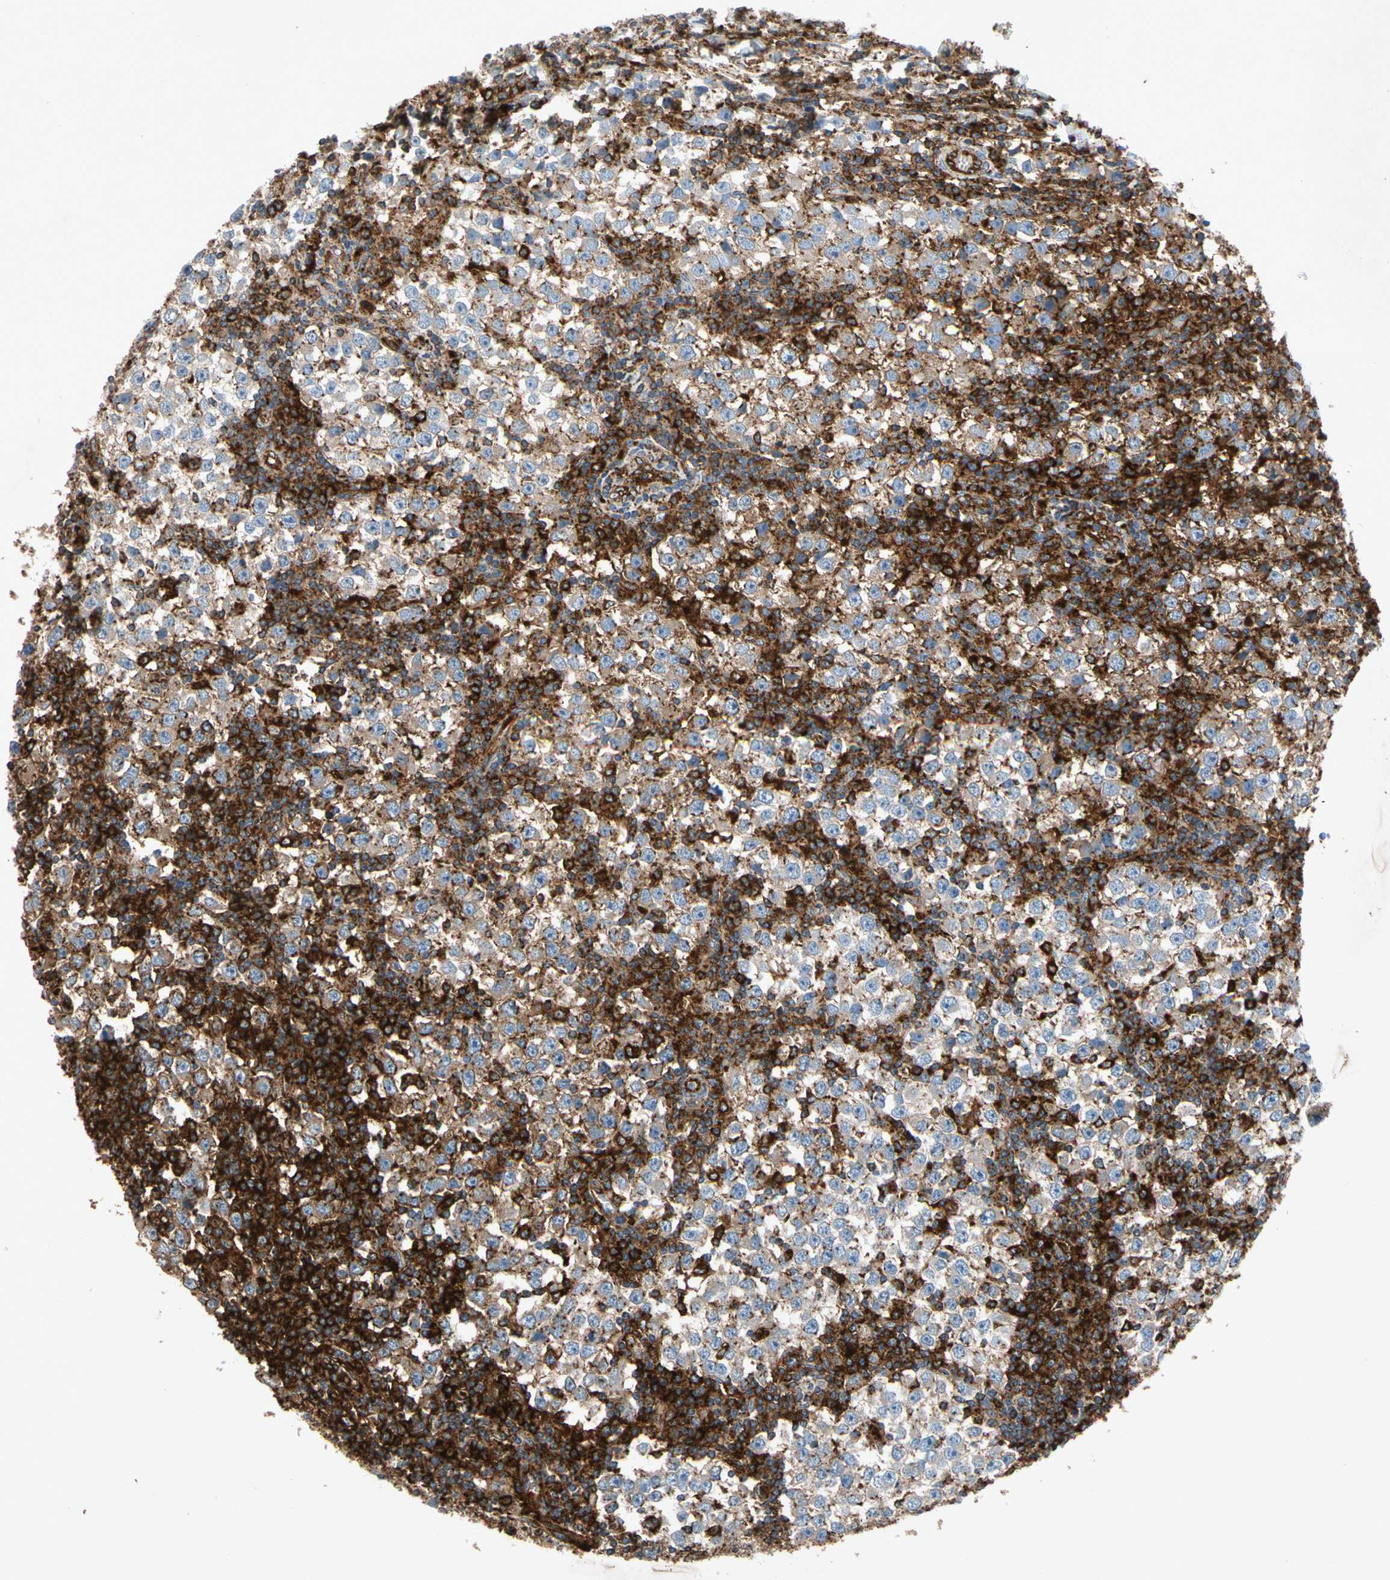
{"staining": {"intensity": "weak", "quantity": ">75%", "location": "cytoplasmic/membranous"}, "tissue": "testis cancer", "cell_type": "Tumor cells", "image_type": "cancer", "snomed": [{"axis": "morphology", "description": "Seminoma, NOS"}, {"axis": "topography", "description": "Testis"}], "caption": "High-magnification brightfield microscopy of seminoma (testis) stained with DAB (brown) and counterstained with hematoxylin (blue). tumor cells exhibit weak cytoplasmic/membranous staining is appreciated in about>75% of cells. The staining is performed using DAB brown chromogen to label protein expression. The nuclei are counter-stained blue using hematoxylin.", "gene": "NDFIP2", "patient": {"sex": "male", "age": 65}}